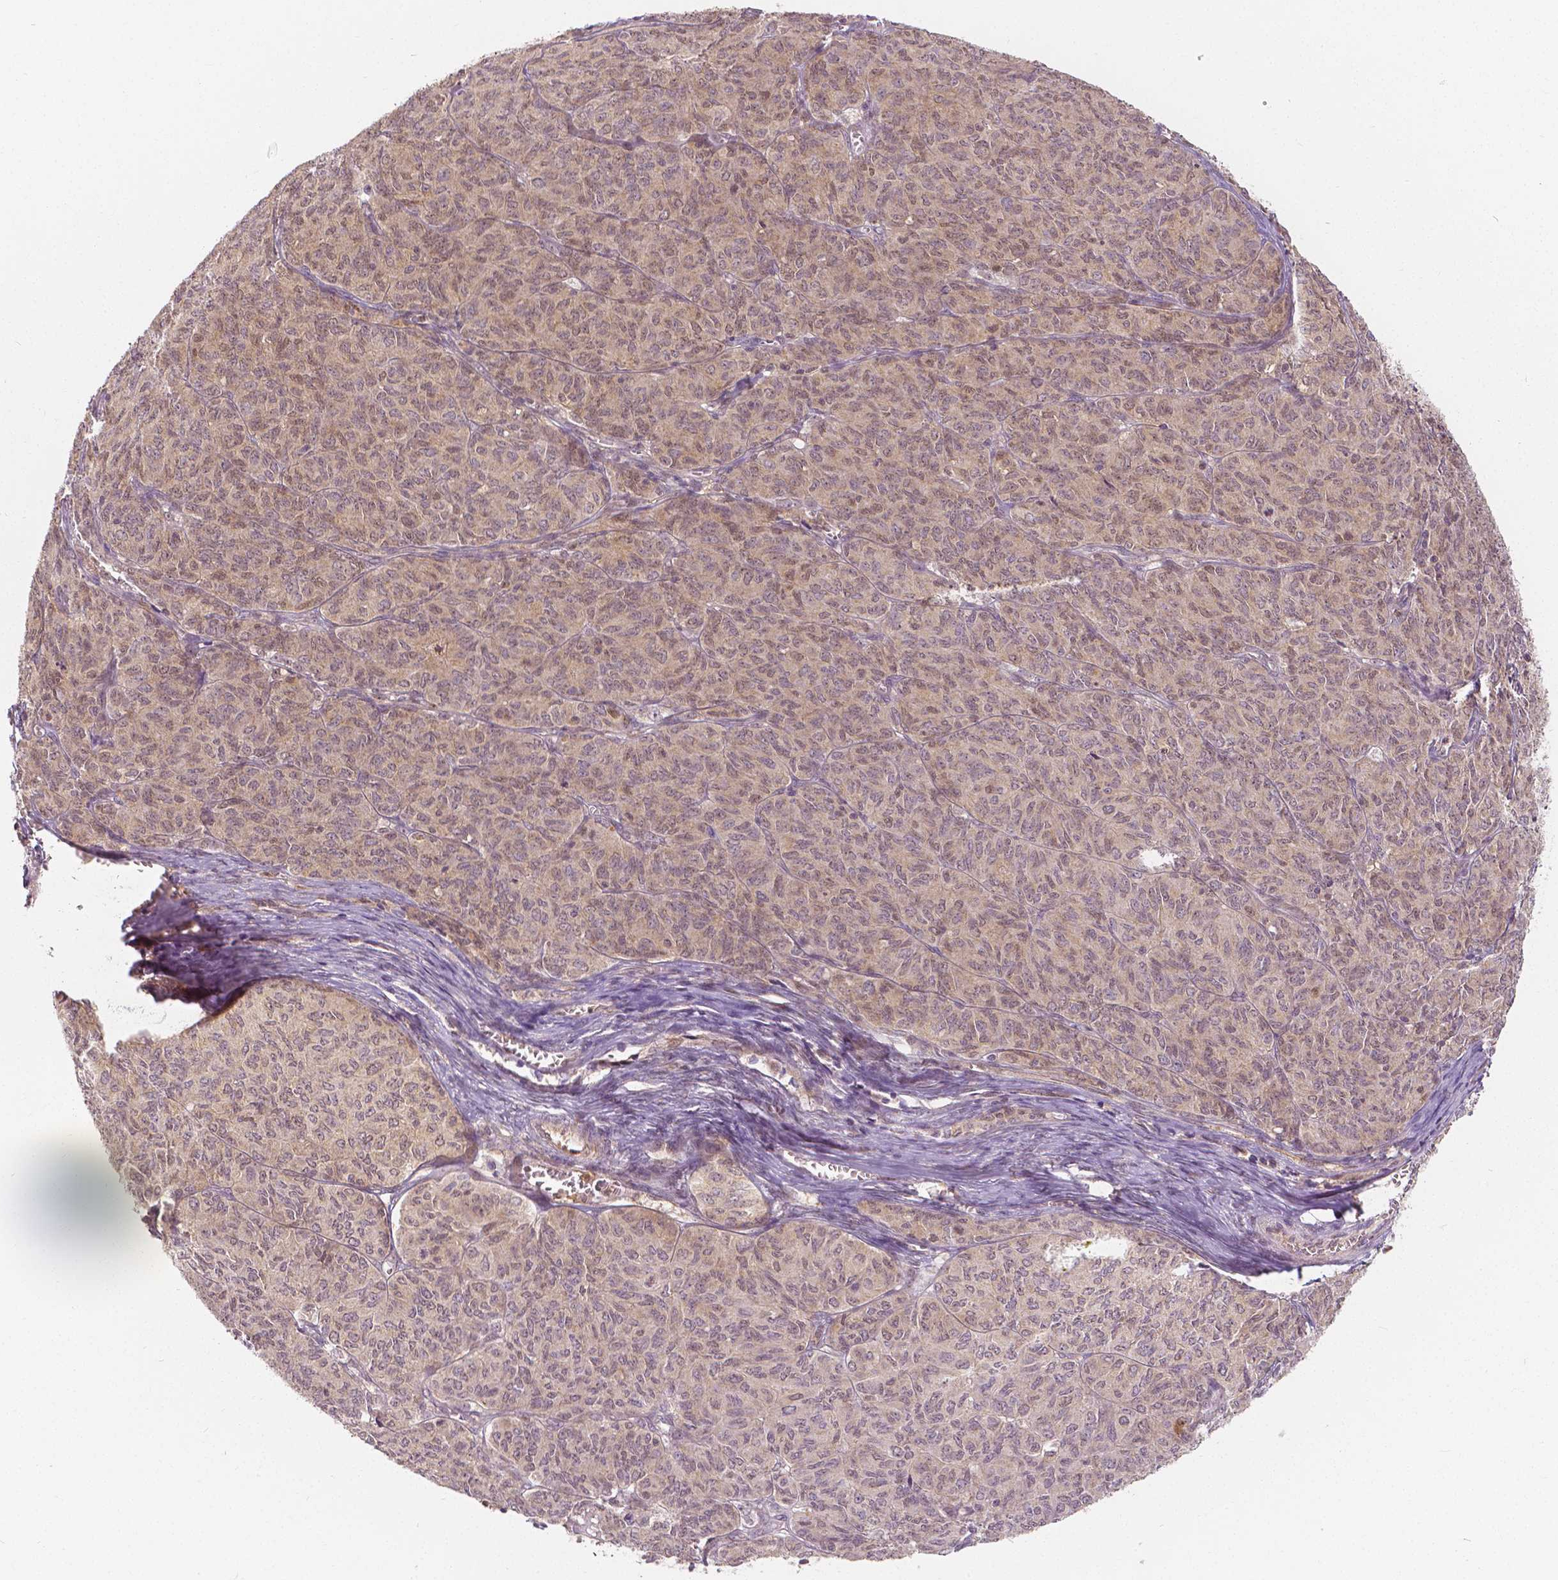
{"staining": {"intensity": "weak", "quantity": "<25%", "location": "nuclear"}, "tissue": "ovarian cancer", "cell_type": "Tumor cells", "image_type": "cancer", "snomed": [{"axis": "morphology", "description": "Carcinoma, endometroid"}, {"axis": "topography", "description": "Ovary"}], "caption": "An image of ovarian cancer stained for a protein exhibits no brown staining in tumor cells. (Immunohistochemistry (ihc), brightfield microscopy, high magnification).", "gene": "NAPRT", "patient": {"sex": "female", "age": 80}}